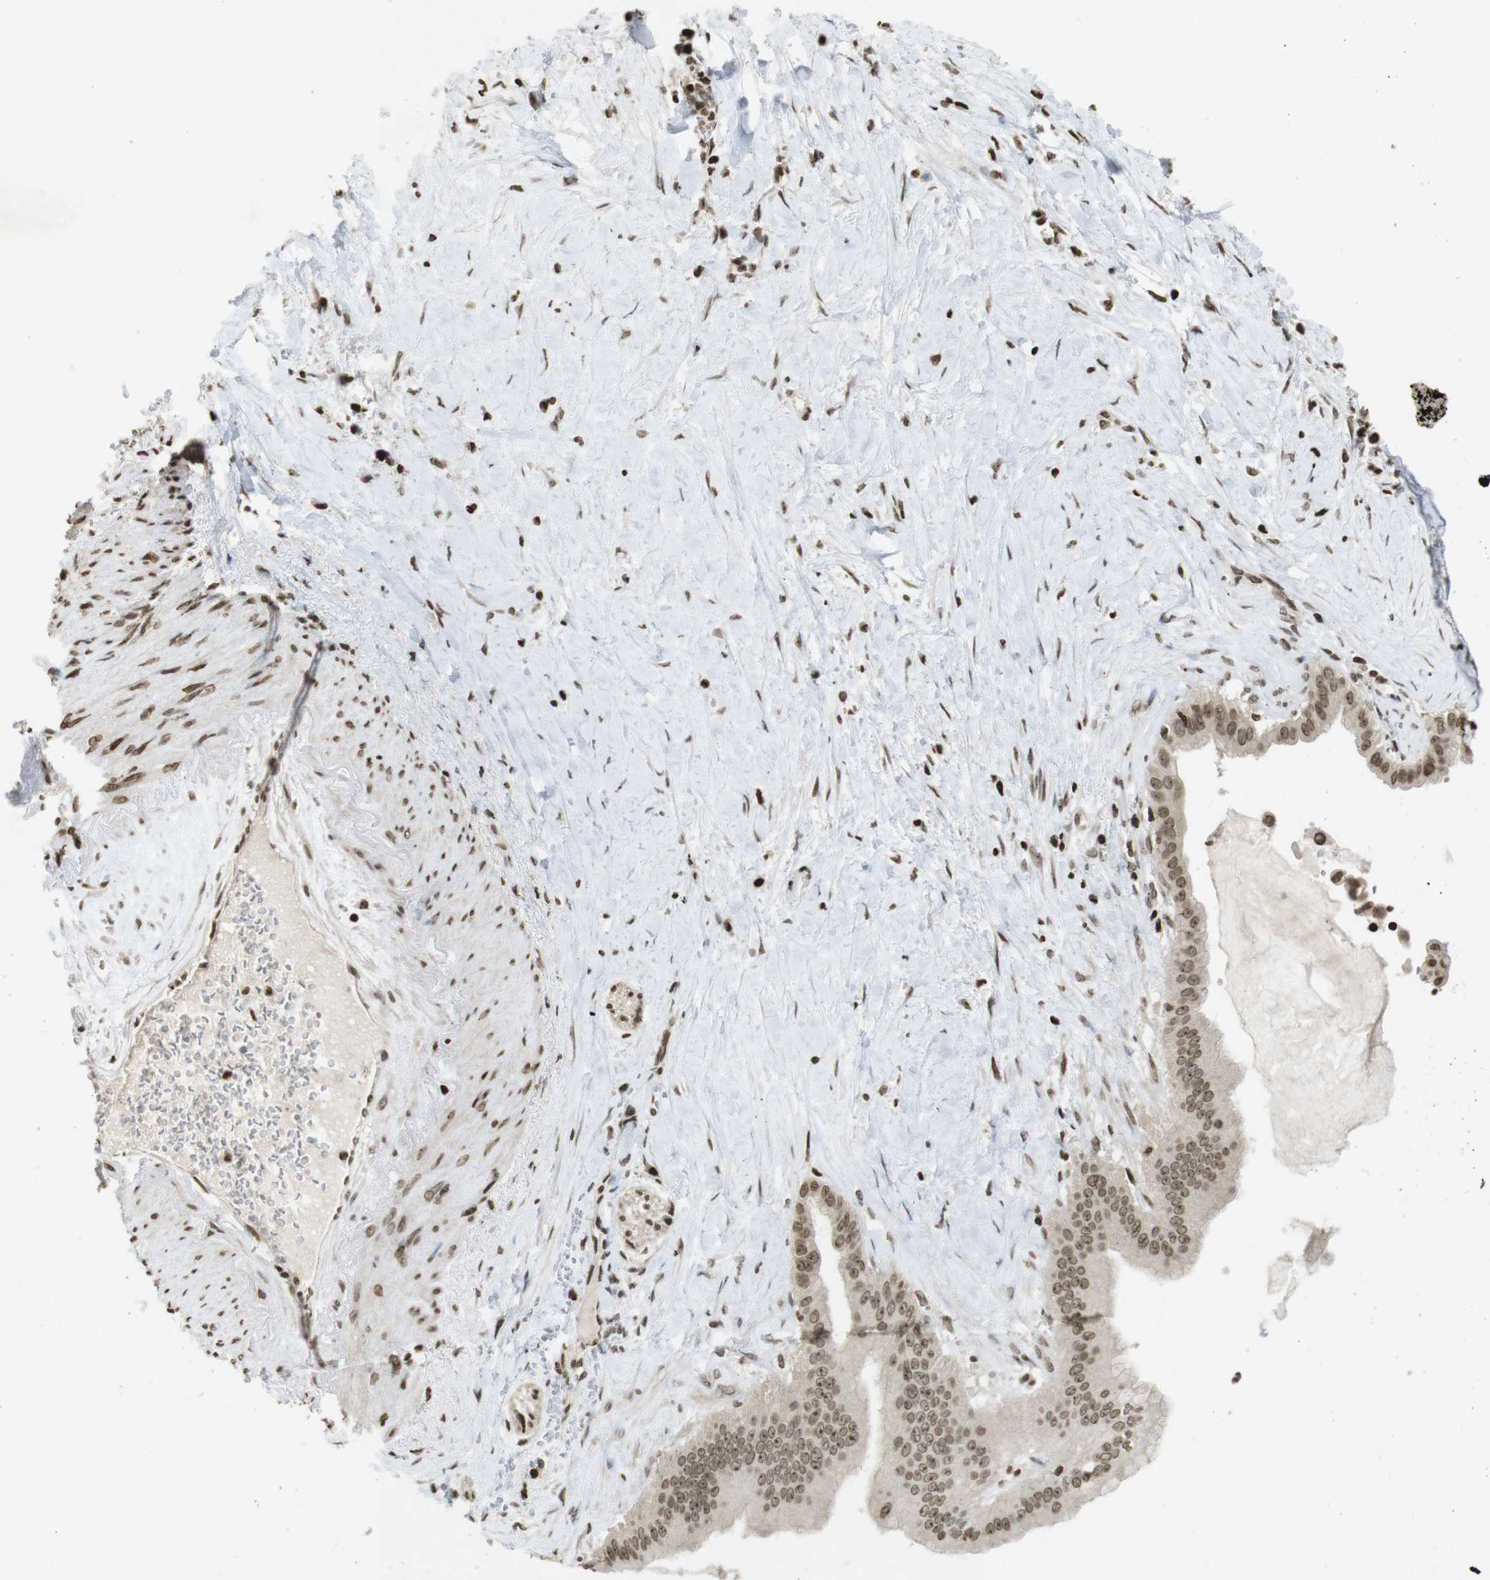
{"staining": {"intensity": "moderate", "quantity": ">75%", "location": "cytoplasmic/membranous,nuclear"}, "tissue": "pancreatic cancer", "cell_type": "Tumor cells", "image_type": "cancer", "snomed": [{"axis": "morphology", "description": "Adenocarcinoma, NOS"}, {"axis": "topography", "description": "Pancreas"}], "caption": "There is medium levels of moderate cytoplasmic/membranous and nuclear positivity in tumor cells of pancreatic adenocarcinoma, as demonstrated by immunohistochemical staining (brown color).", "gene": "FOXA3", "patient": {"sex": "male", "age": 55}}